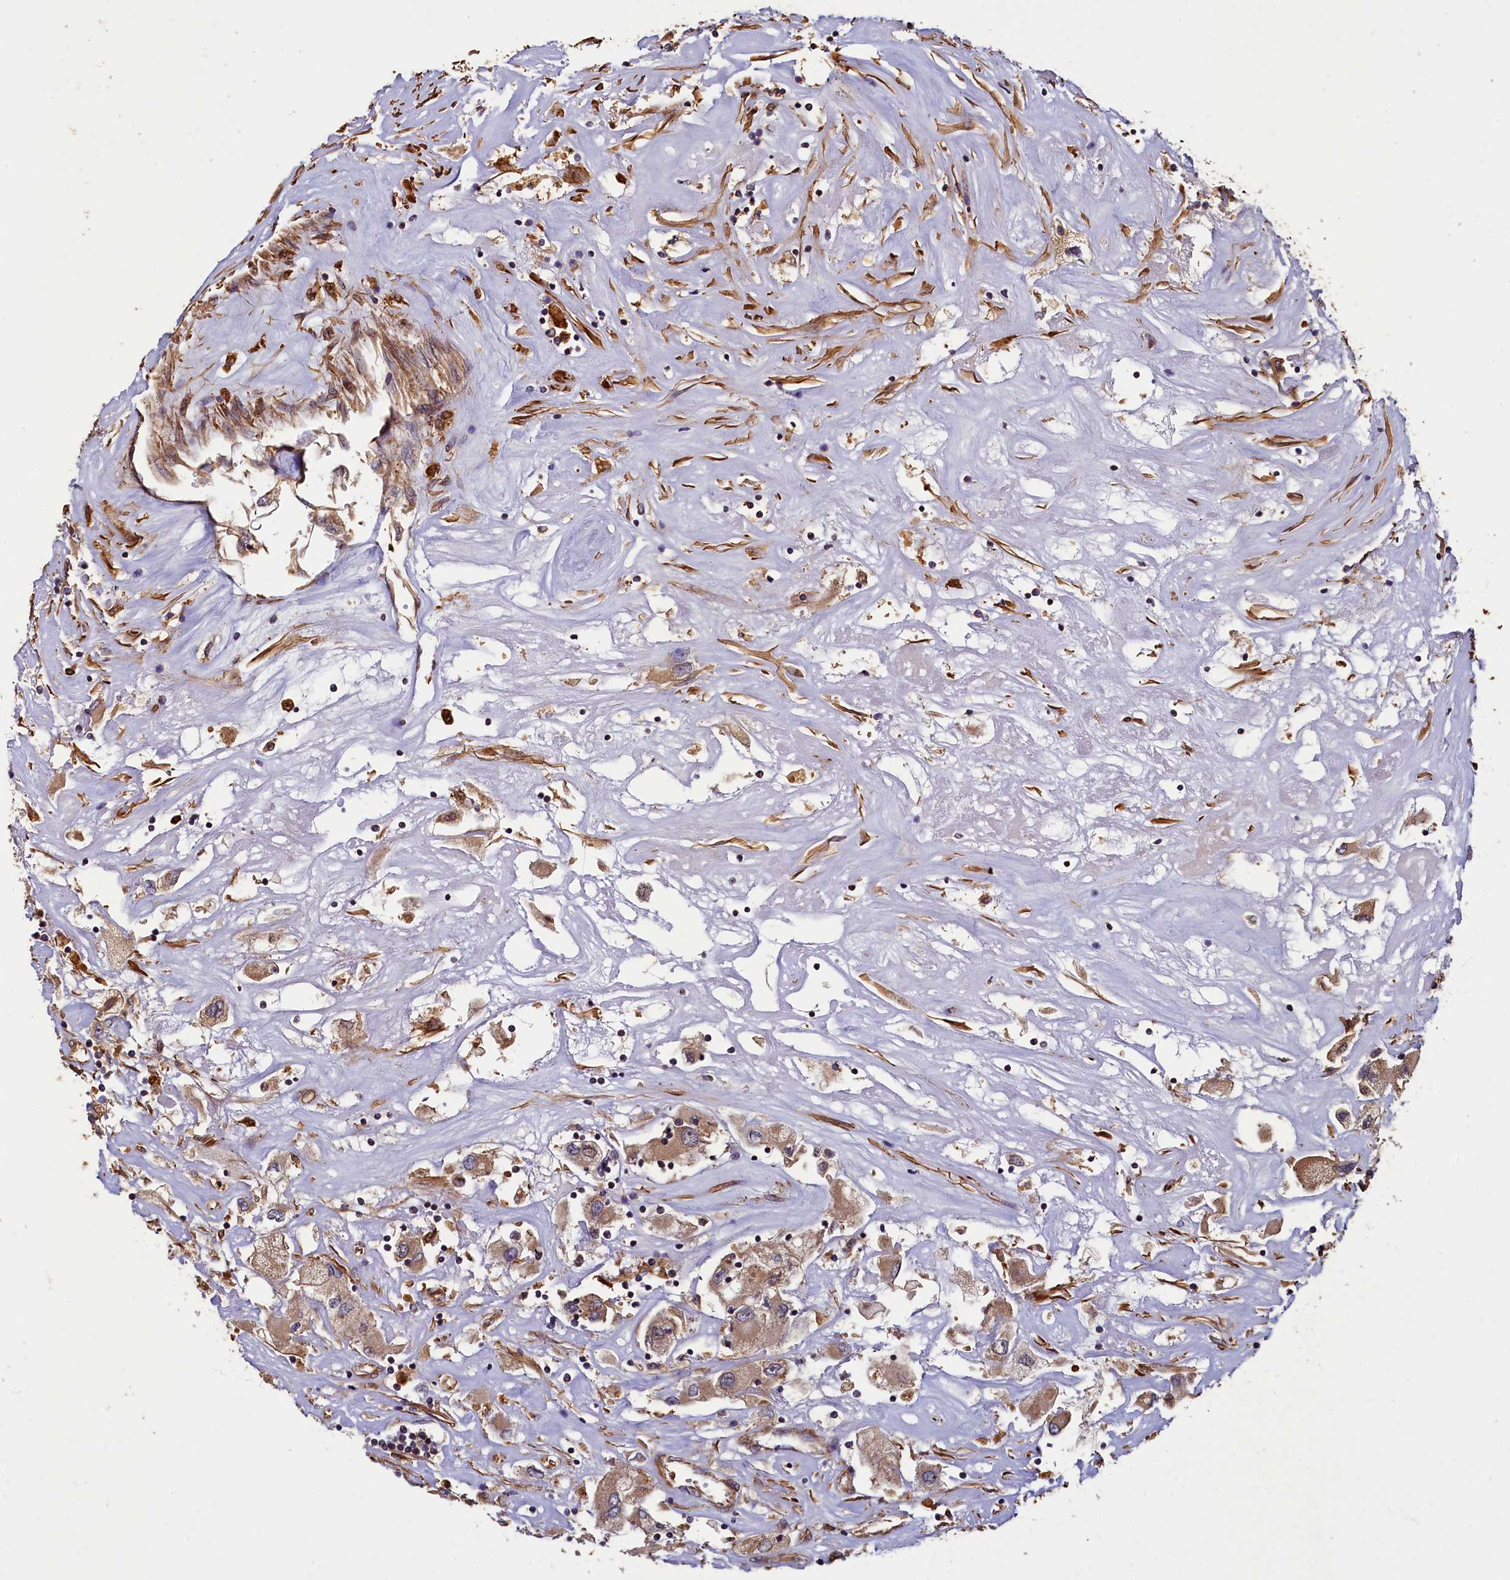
{"staining": {"intensity": "moderate", "quantity": "25%-75%", "location": "cytoplasmic/membranous,nuclear"}, "tissue": "renal cancer", "cell_type": "Tumor cells", "image_type": "cancer", "snomed": [{"axis": "morphology", "description": "Adenocarcinoma, NOS"}, {"axis": "topography", "description": "Kidney"}], "caption": "Brown immunohistochemical staining in human adenocarcinoma (renal) demonstrates moderate cytoplasmic/membranous and nuclear staining in about 25%-75% of tumor cells. (brown staining indicates protein expression, while blue staining denotes nuclei).", "gene": "CCDC102B", "patient": {"sex": "female", "age": 52}}